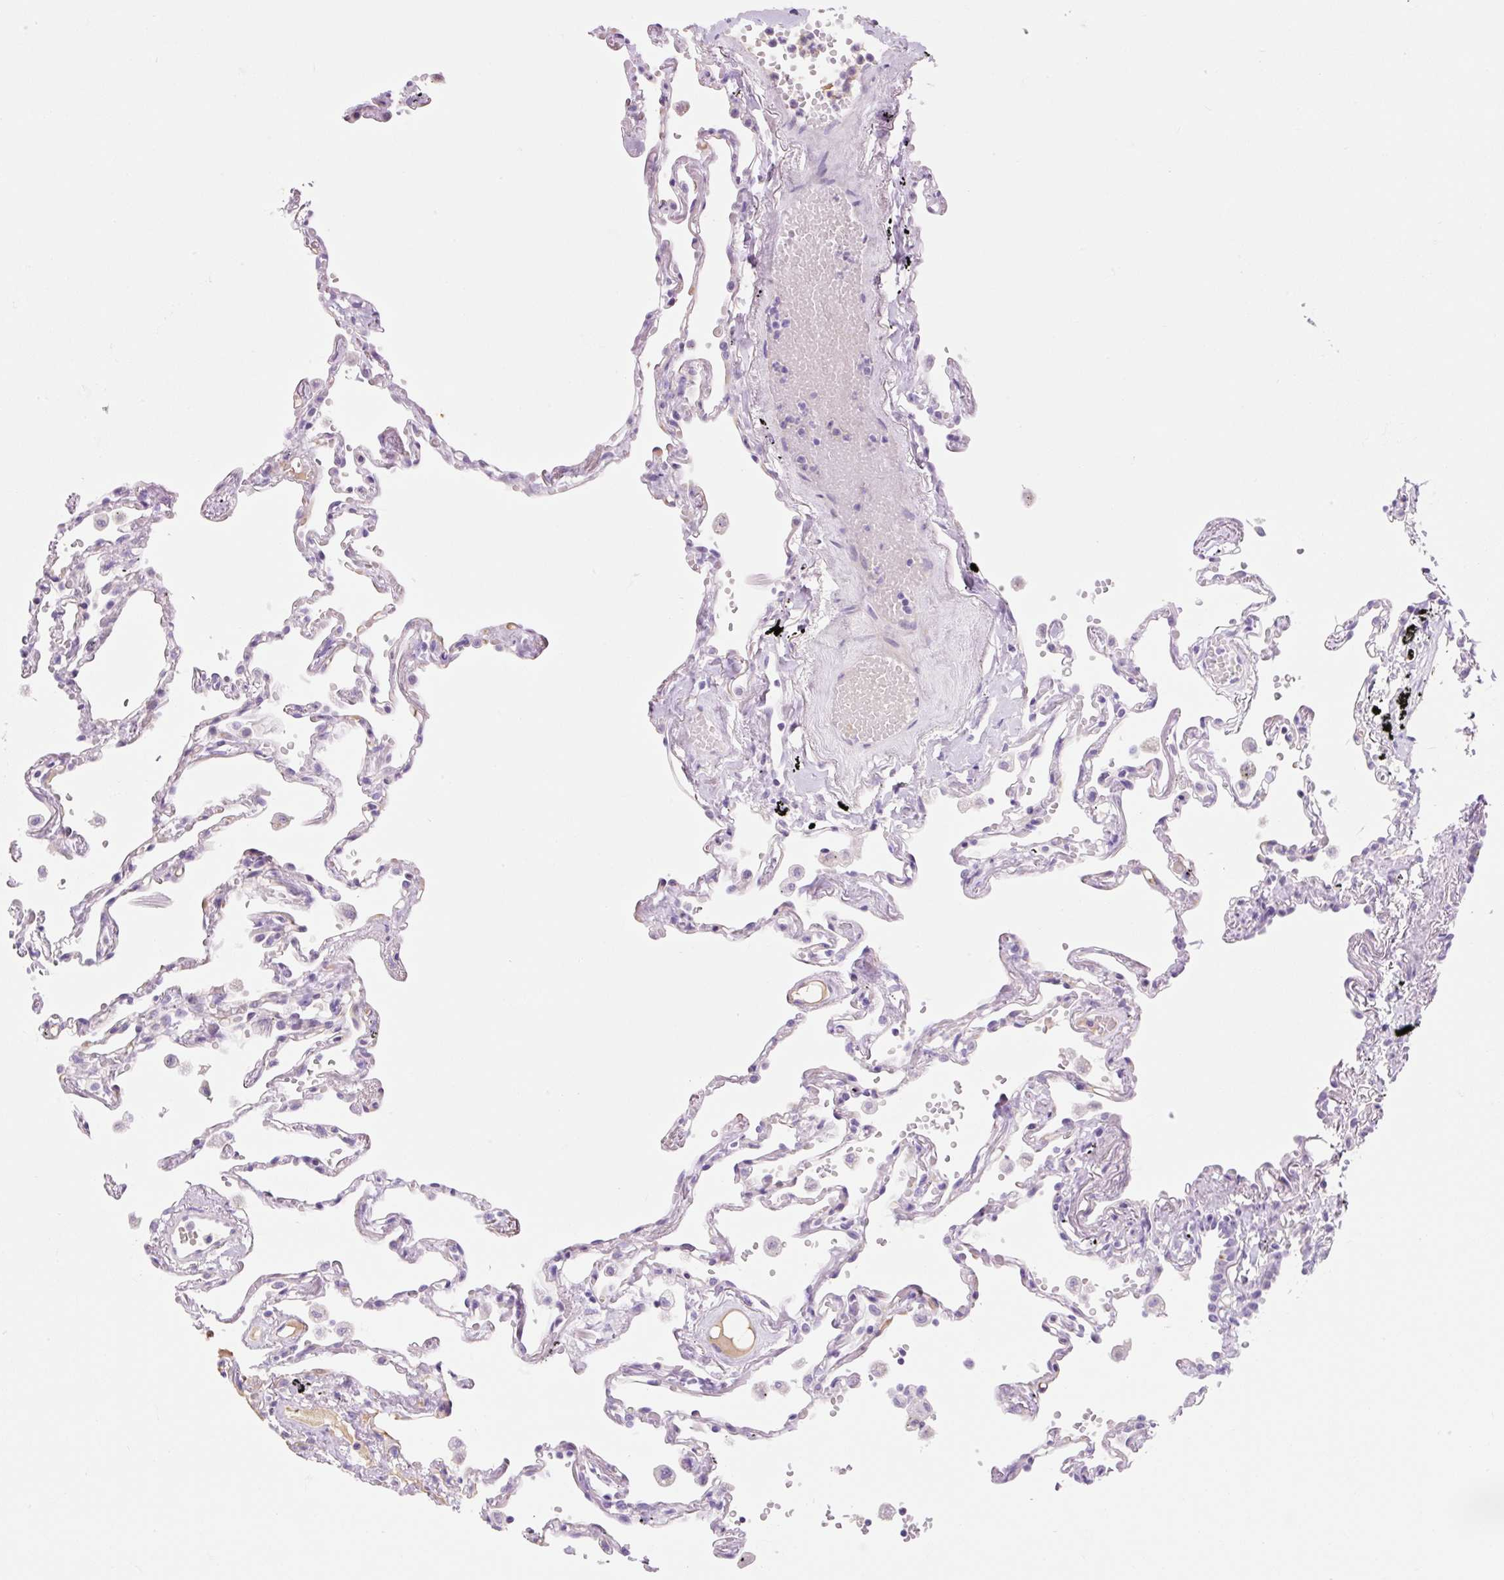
{"staining": {"intensity": "negative", "quantity": "none", "location": "none"}, "tissue": "lung", "cell_type": "Alveolar cells", "image_type": "normal", "snomed": [{"axis": "morphology", "description": "Normal tissue, NOS"}, {"axis": "topography", "description": "Lung"}], "caption": "The histopathology image displays no significant positivity in alveolar cells of lung.", "gene": "ZNF121", "patient": {"sex": "female", "age": 67}}